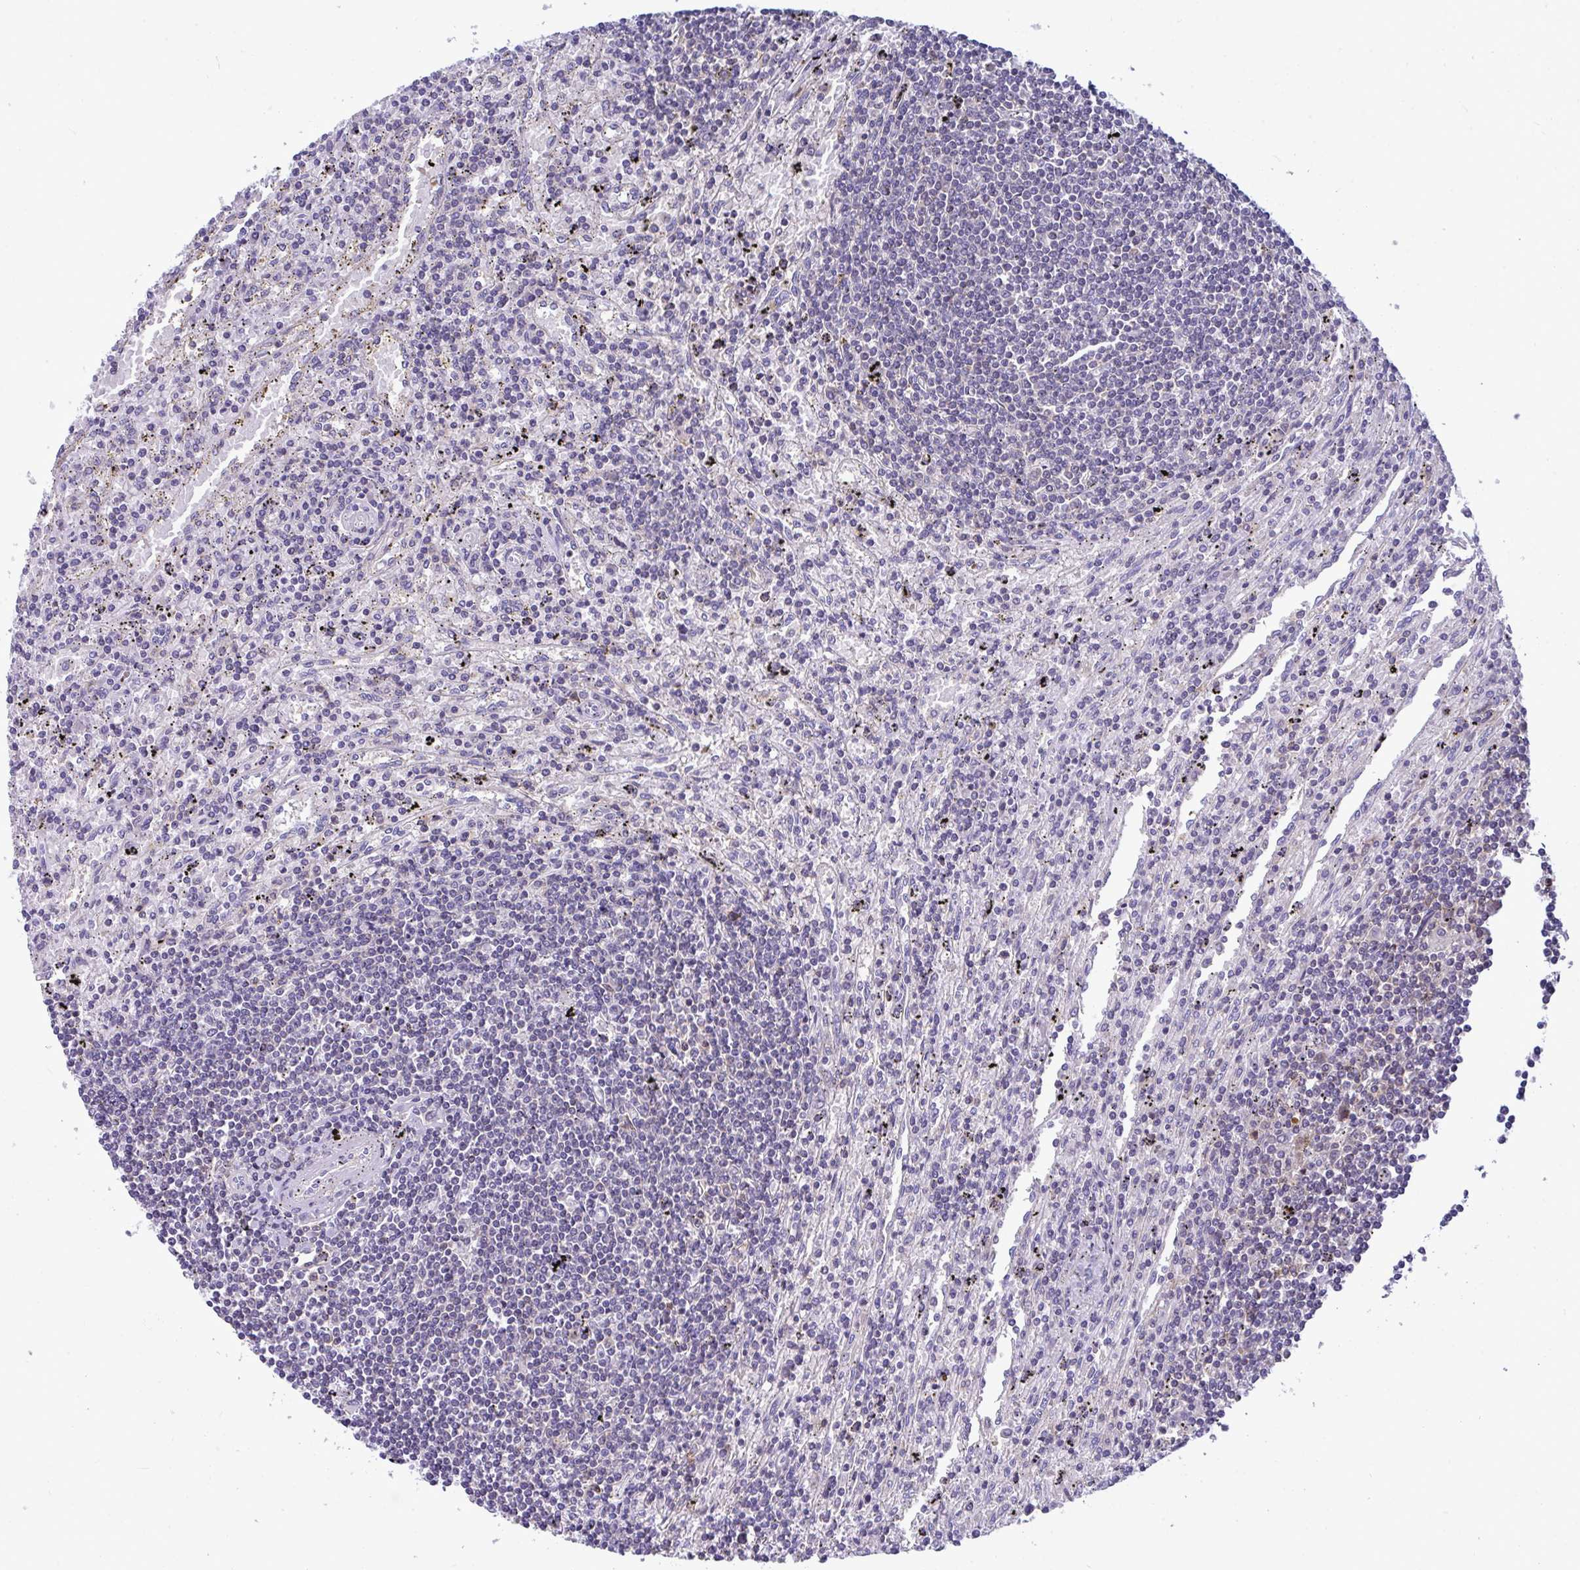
{"staining": {"intensity": "negative", "quantity": "none", "location": "none"}, "tissue": "lymphoma", "cell_type": "Tumor cells", "image_type": "cancer", "snomed": [{"axis": "morphology", "description": "Malignant lymphoma, non-Hodgkin's type, Low grade"}, {"axis": "topography", "description": "Spleen"}], "caption": "Immunohistochemical staining of human low-grade malignant lymphoma, non-Hodgkin's type exhibits no significant staining in tumor cells.", "gene": "SLC30A6", "patient": {"sex": "male", "age": 76}}